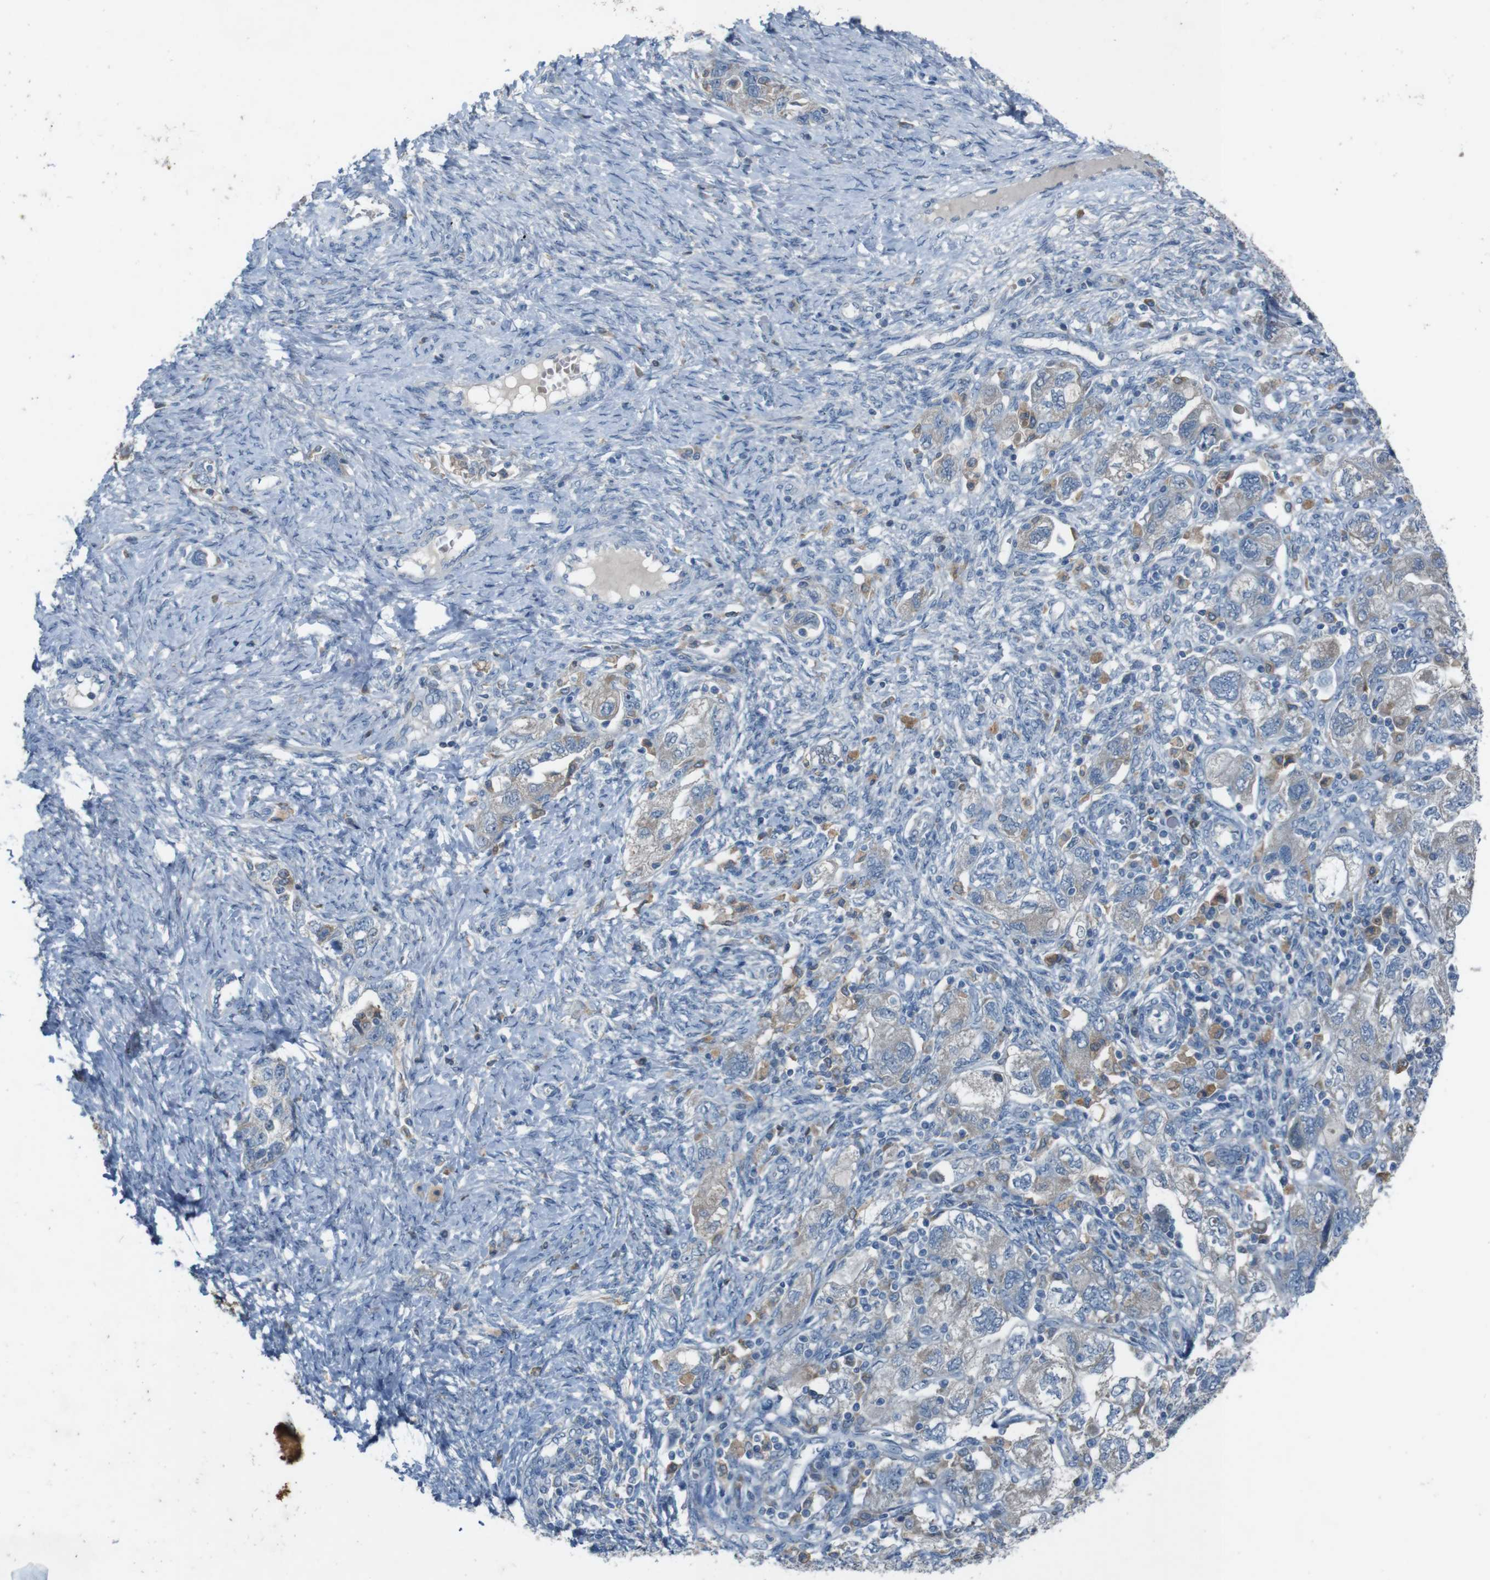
{"staining": {"intensity": "negative", "quantity": "none", "location": "none"}, "tissue": "ovarian cancer", "cell_type": "Tumor cells", "image_type": "cancer", "snomed": [{"axis": "morphology", "description": "Carcinoma, NOS"}, {"axis": "morphology", "description": "Cystadenocarcinoma, serous, NOS"}, {"axis": "topography", "description": "Ovary"}], "caption": "The photomicrograph demonstrates no staining of tumor cells in ovarian cancer.", "gene": "MOGAT3", "patient": {"sex": "female", "age": 69}}